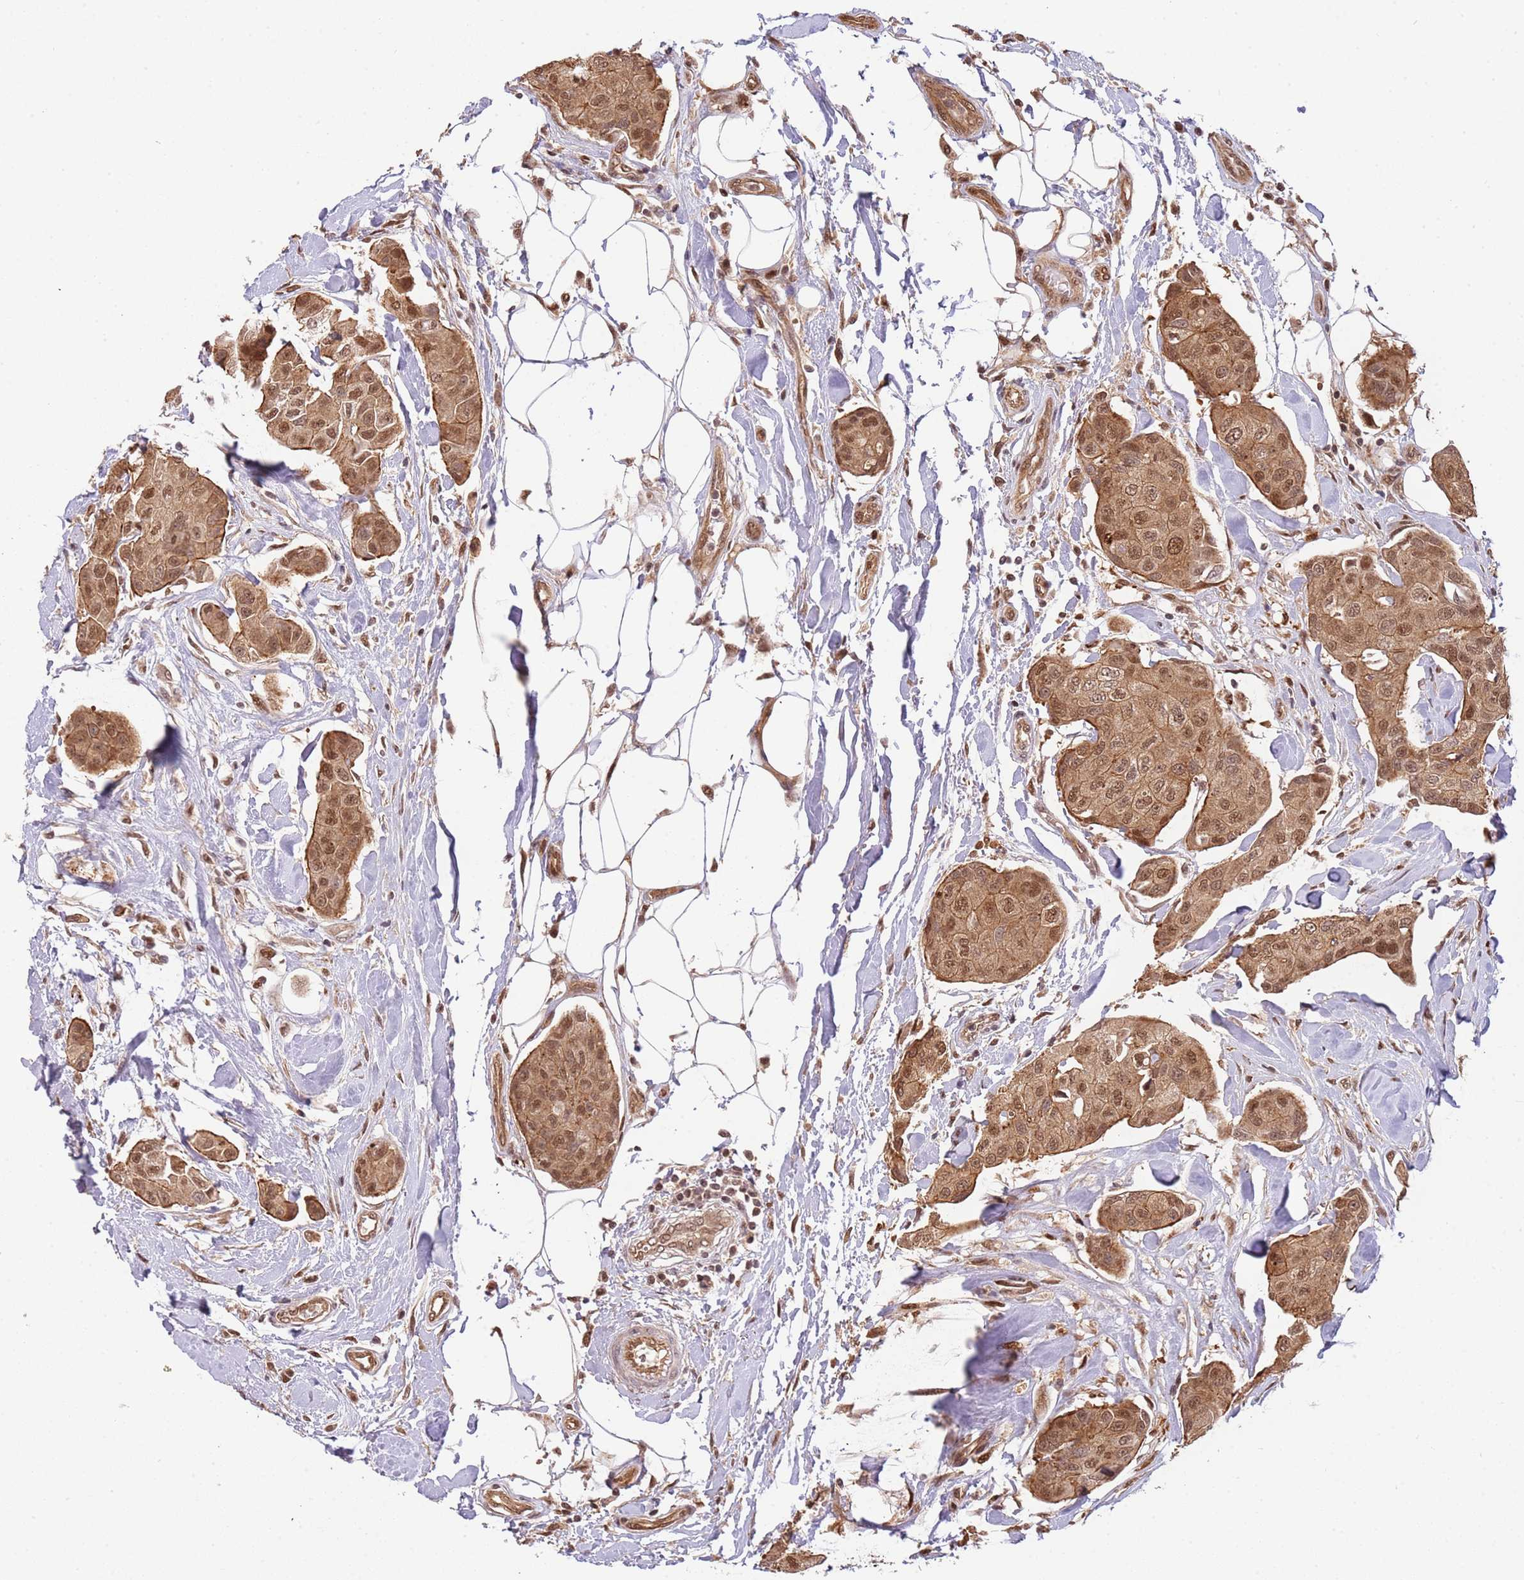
{"staining": {"intensity": "moderate", "quantity": ">75%", "location": "cytoplasmic/membranous,nuclear"}, "tissue": "breast cancer", "cell_type": "Tumor cells", "image_type": "cancer", "snomed": [{"axis": "morphology", "description": "Duct carcinoma"}, {"axis": "topography", "description": "Breast"}, {"axis": "topography", "description": "Lymph node"}], "caption": "Breast cancer (infiltrating ductal carcinoma) tissue displays moderate cytoplasmic/membranous and nuclear staining in about >75% of tumor cells", "gene": "PLSCR5", "patient": {"sex": "female", "age": 80}}